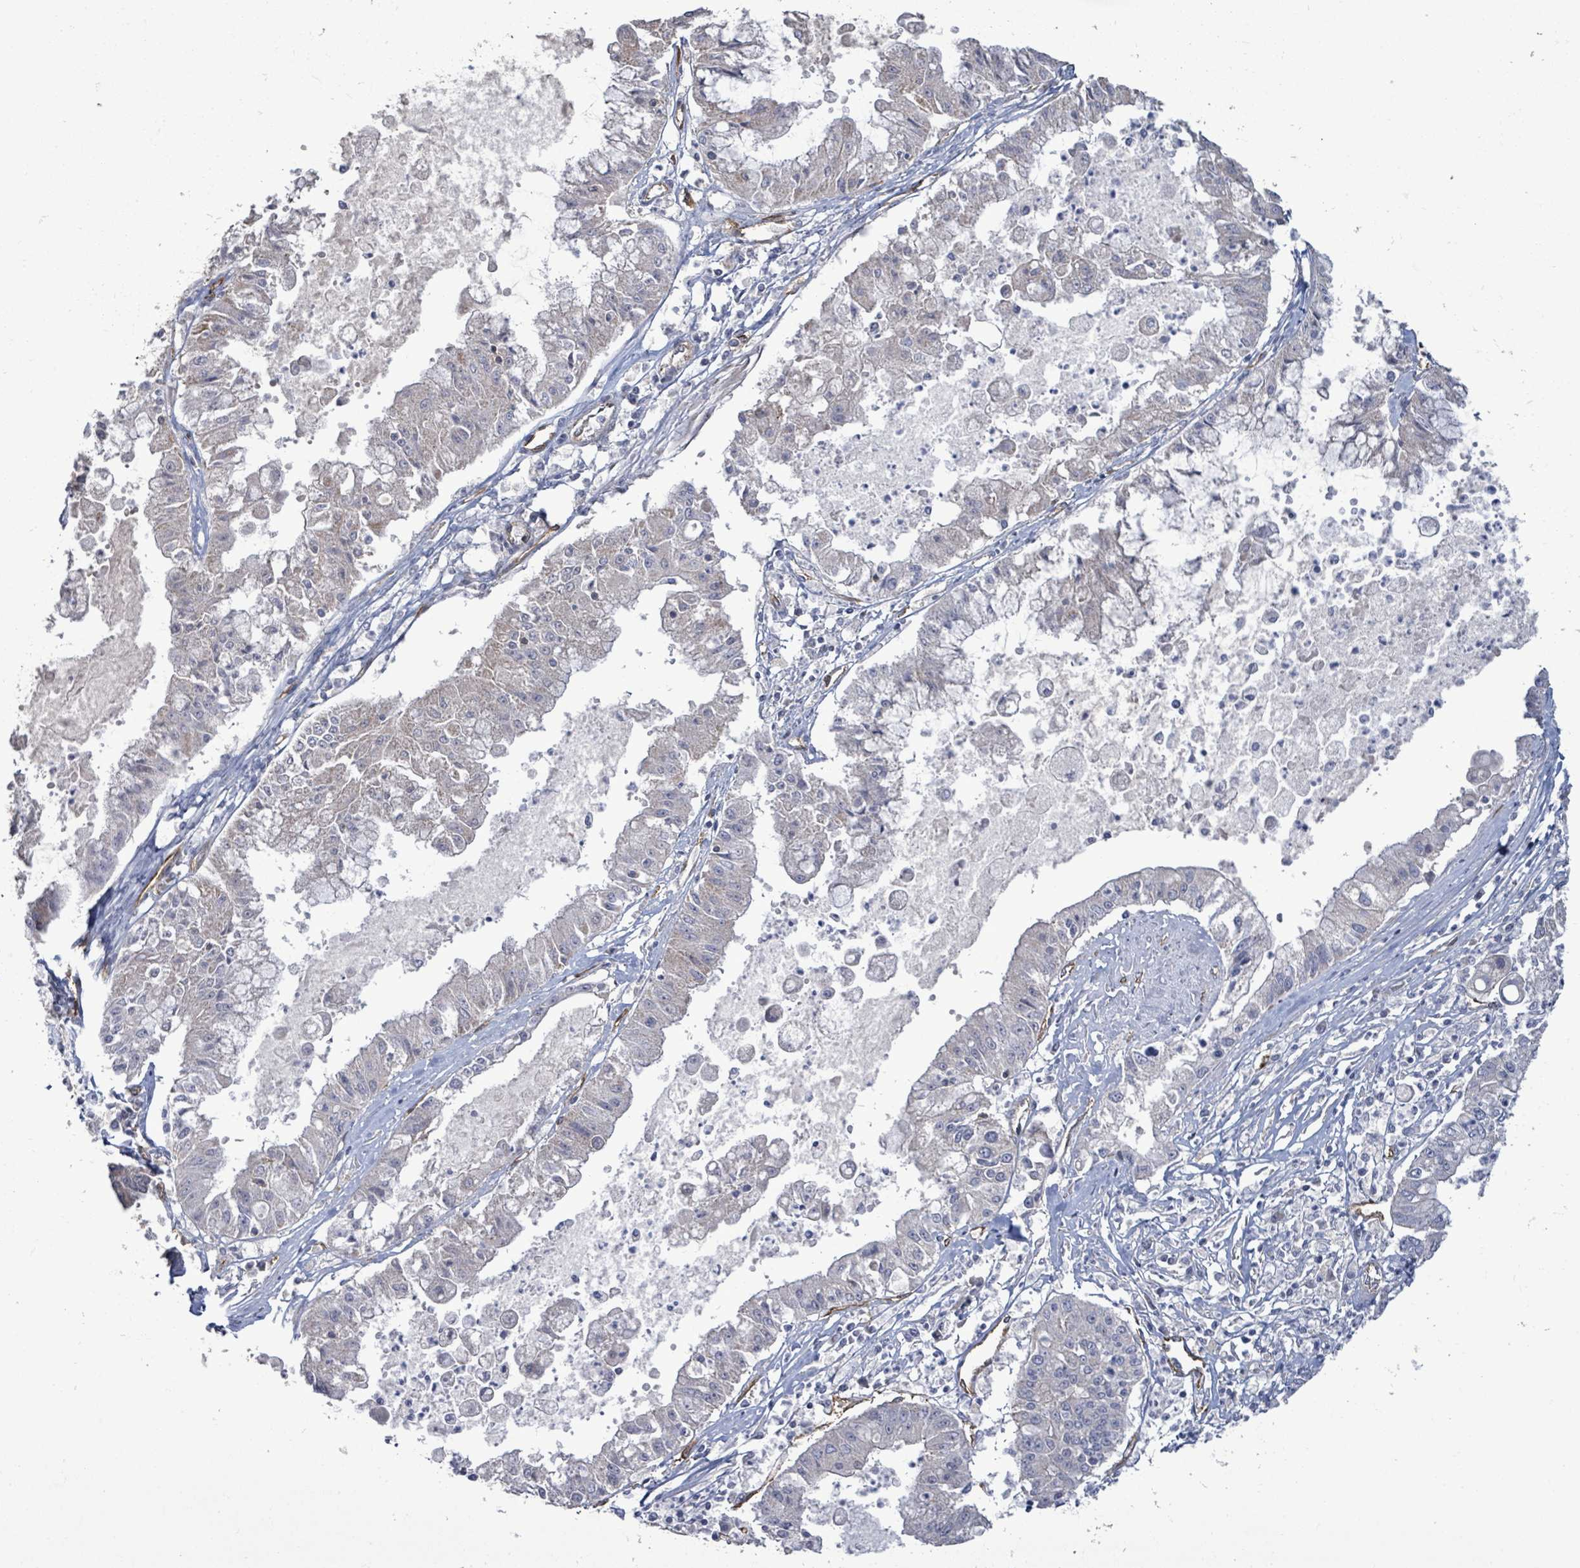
{"staining": {"intensity": "negative", "quantity": "none", "location": "none"}, "tissue": "ovarian cancer", "cell_type": "Tumor cells", "image_type": "cancer", "snomed": [{"axis": "morphology", "description": "Cystadenocarcinoma, mucinous, NOS"}, {"axis": "topography", "description": "Ovary"}], "caption": "Human ovarian cancer (mucinous cystadenocarcinoma) stained for a protein using immunohistochemistry displays no staining in tumor cells.", "gene": "KANK3", "patient": {"sex": "female", "age": 70}}